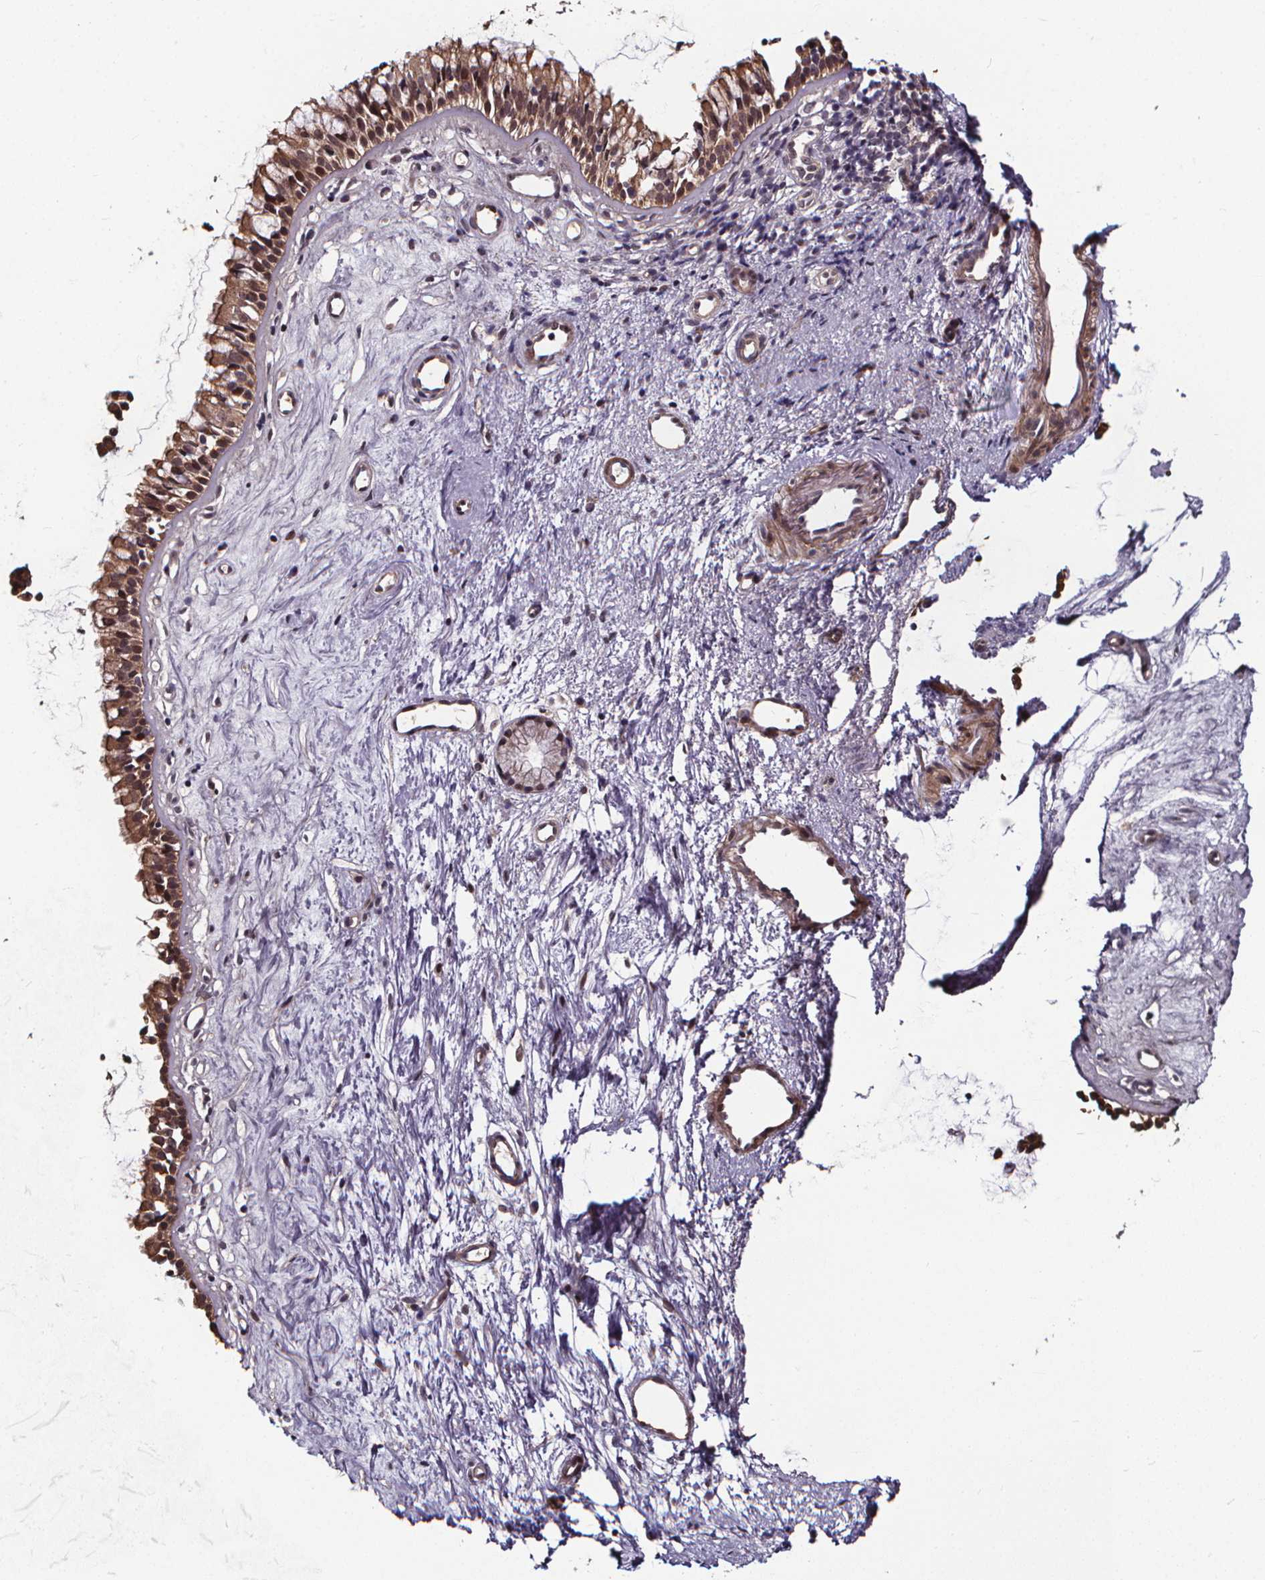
{"staining": {"intensity": "moderate", "quantity": ">75%", "location": "cytoplasmic/membranous,nuclear"}, "tissue": "nasopharynx", "cell_type": "Respiratory epithelial cells", "image_type": "normal", "snomed": [{"axis": "morphology", "description": "Normal tissue, NOS"}, {"axis": "topography", "description": "Nasopharynx"}], "caption": "The image exhibits staining of benign nasopharynx, revealing moderate cytoplasmic/membranous,nuclear protein expression (brown color) within respiratory epithelial cells.", "gene": "DDIT3", "patient": {"sex": "female", "age": 52}}